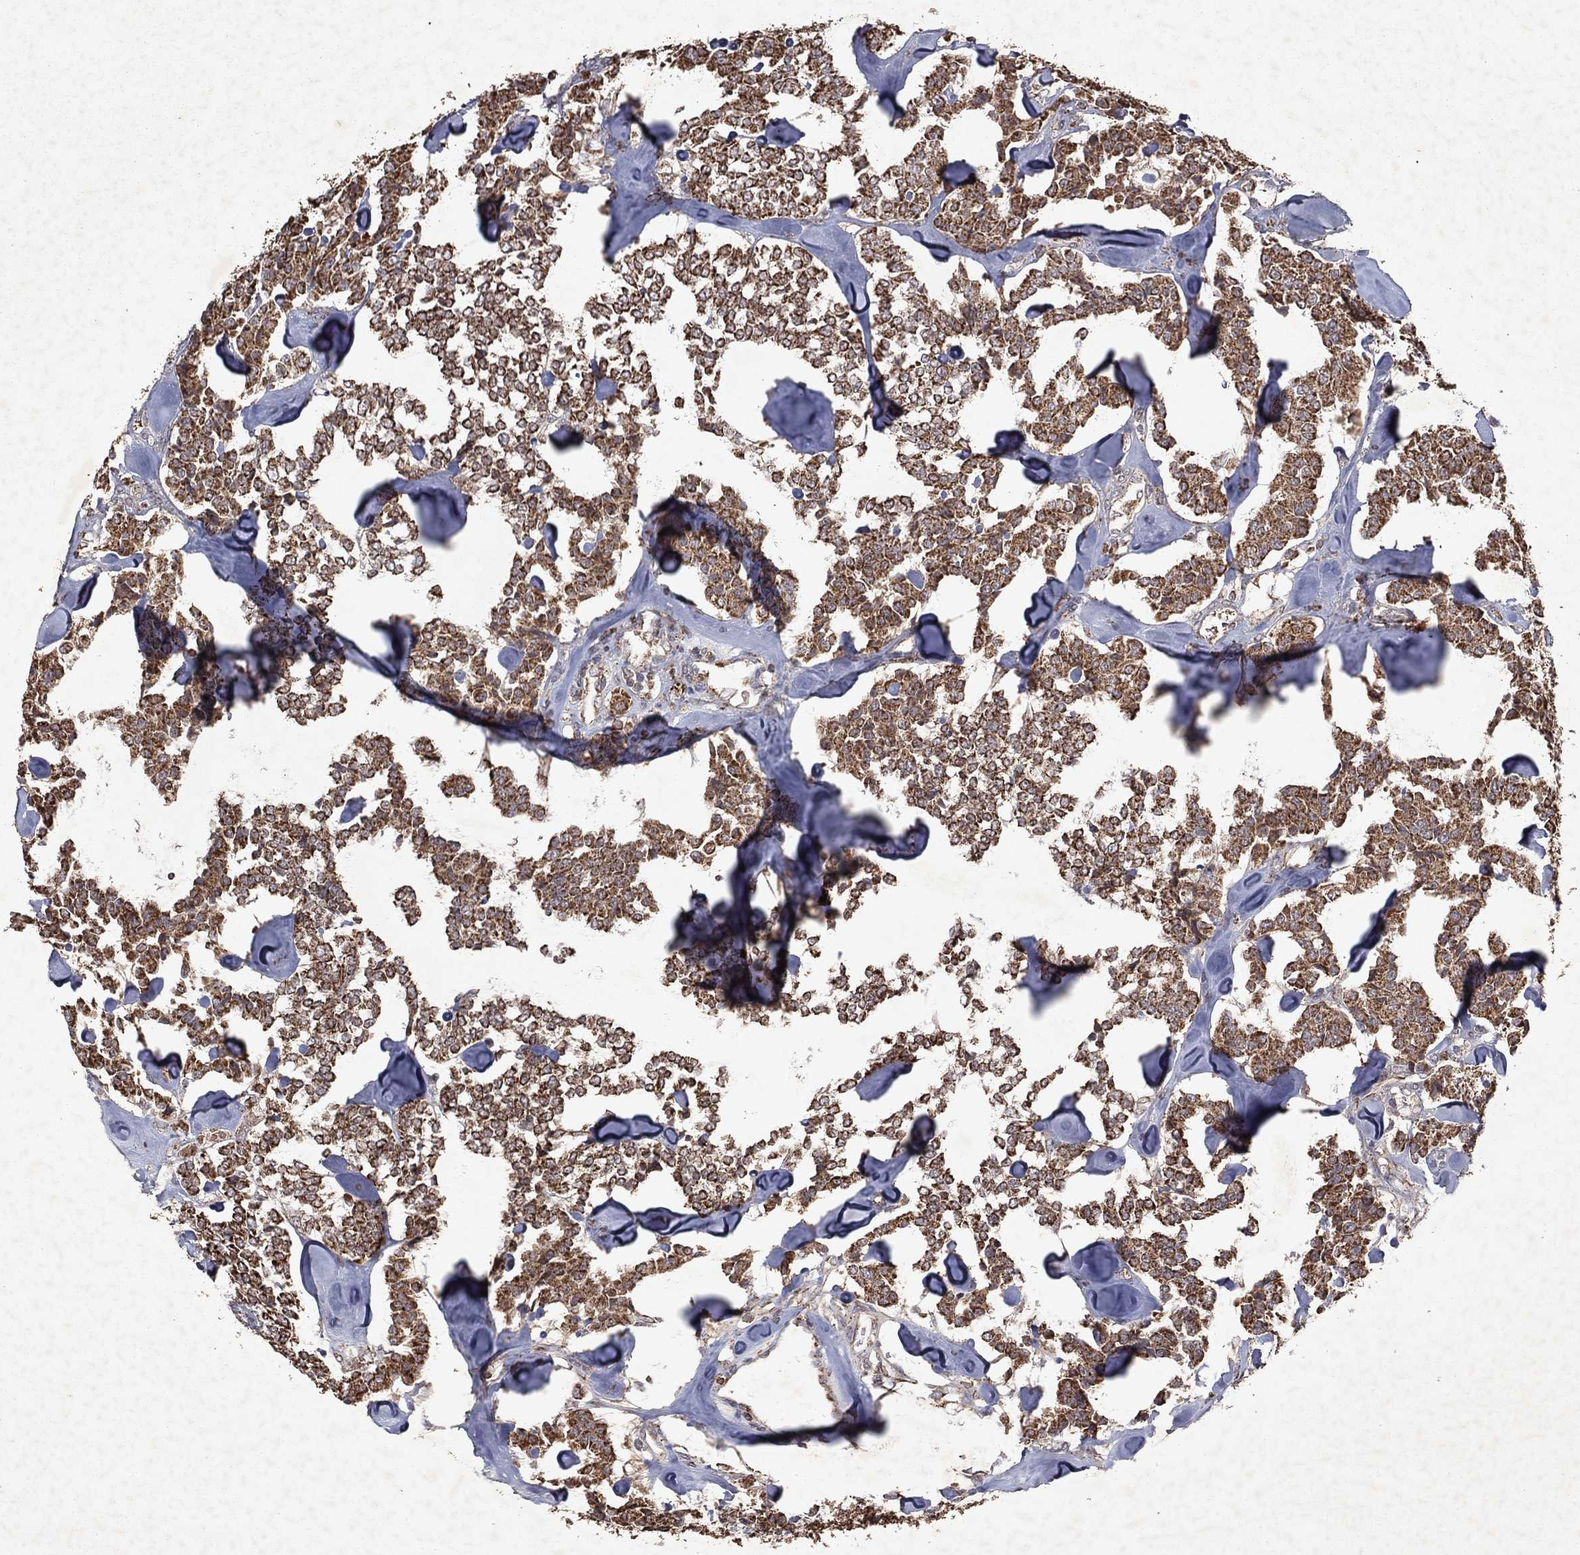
{"staining": {"intensity": "strong", "quantity": ">75%", "location": "cytoplasmic/membranous"}, "tissue": "carcinoid", "cell_type": "Tumor cells", "image_type": "cancer", "snomed": [{"axis": "morphology", "description": "Carcinoid, malignant, NOS"}, {"axis": "topography", "description": "Pancreas"}], "caption": "Immunohistochemical staining of carcinoid (malignant) displays strong cytoplasmic/membranous protein staining in approximately >75% of tumor cells. (IHC, brightfield microscopy, high magnification).", "gene": "PYROXD2", "patient": {"sex": "male", "age": 41}}